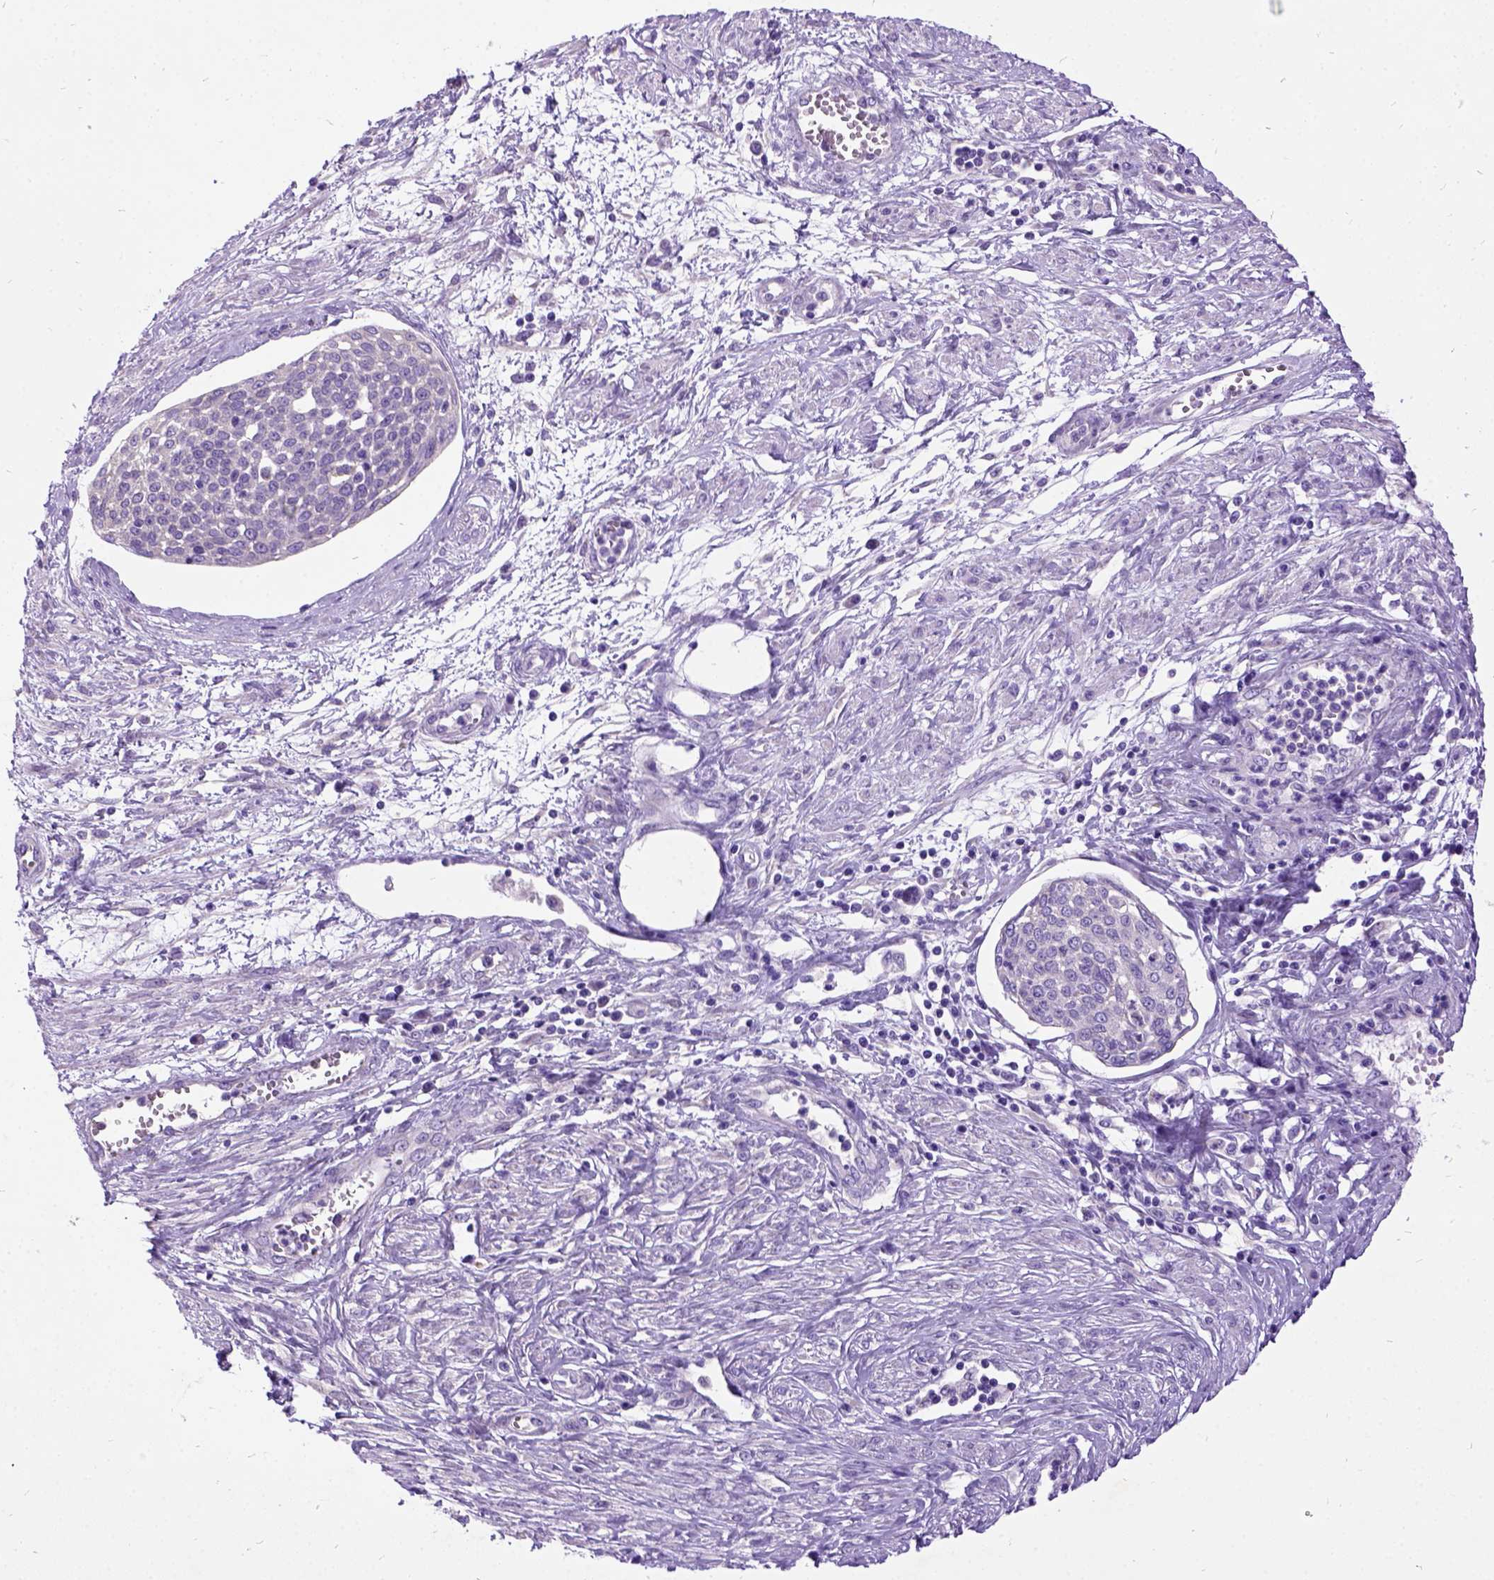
{"staining": {"intensity": "negative", "quantity": "none", "location": "none"}, "tissue": "cervical cancer", "cell_type": "Tumor cells", "image_type": "cancer", "snomed": [{"axis": "morphology", "description": "Squamous cell carcinoma, NOS"}, {"axis": "topography", "description": "Cervix"}], "caption": "Squamous cell carcinoma (cervical) was stained to show a protein in brown. There is no significant expression in tumor cells. (DAB immunohistochemistry visualized using brightfield microscopy, high magnification).", "gene": "CFAP54", "patient": {"sex": "female", "age": 34}}